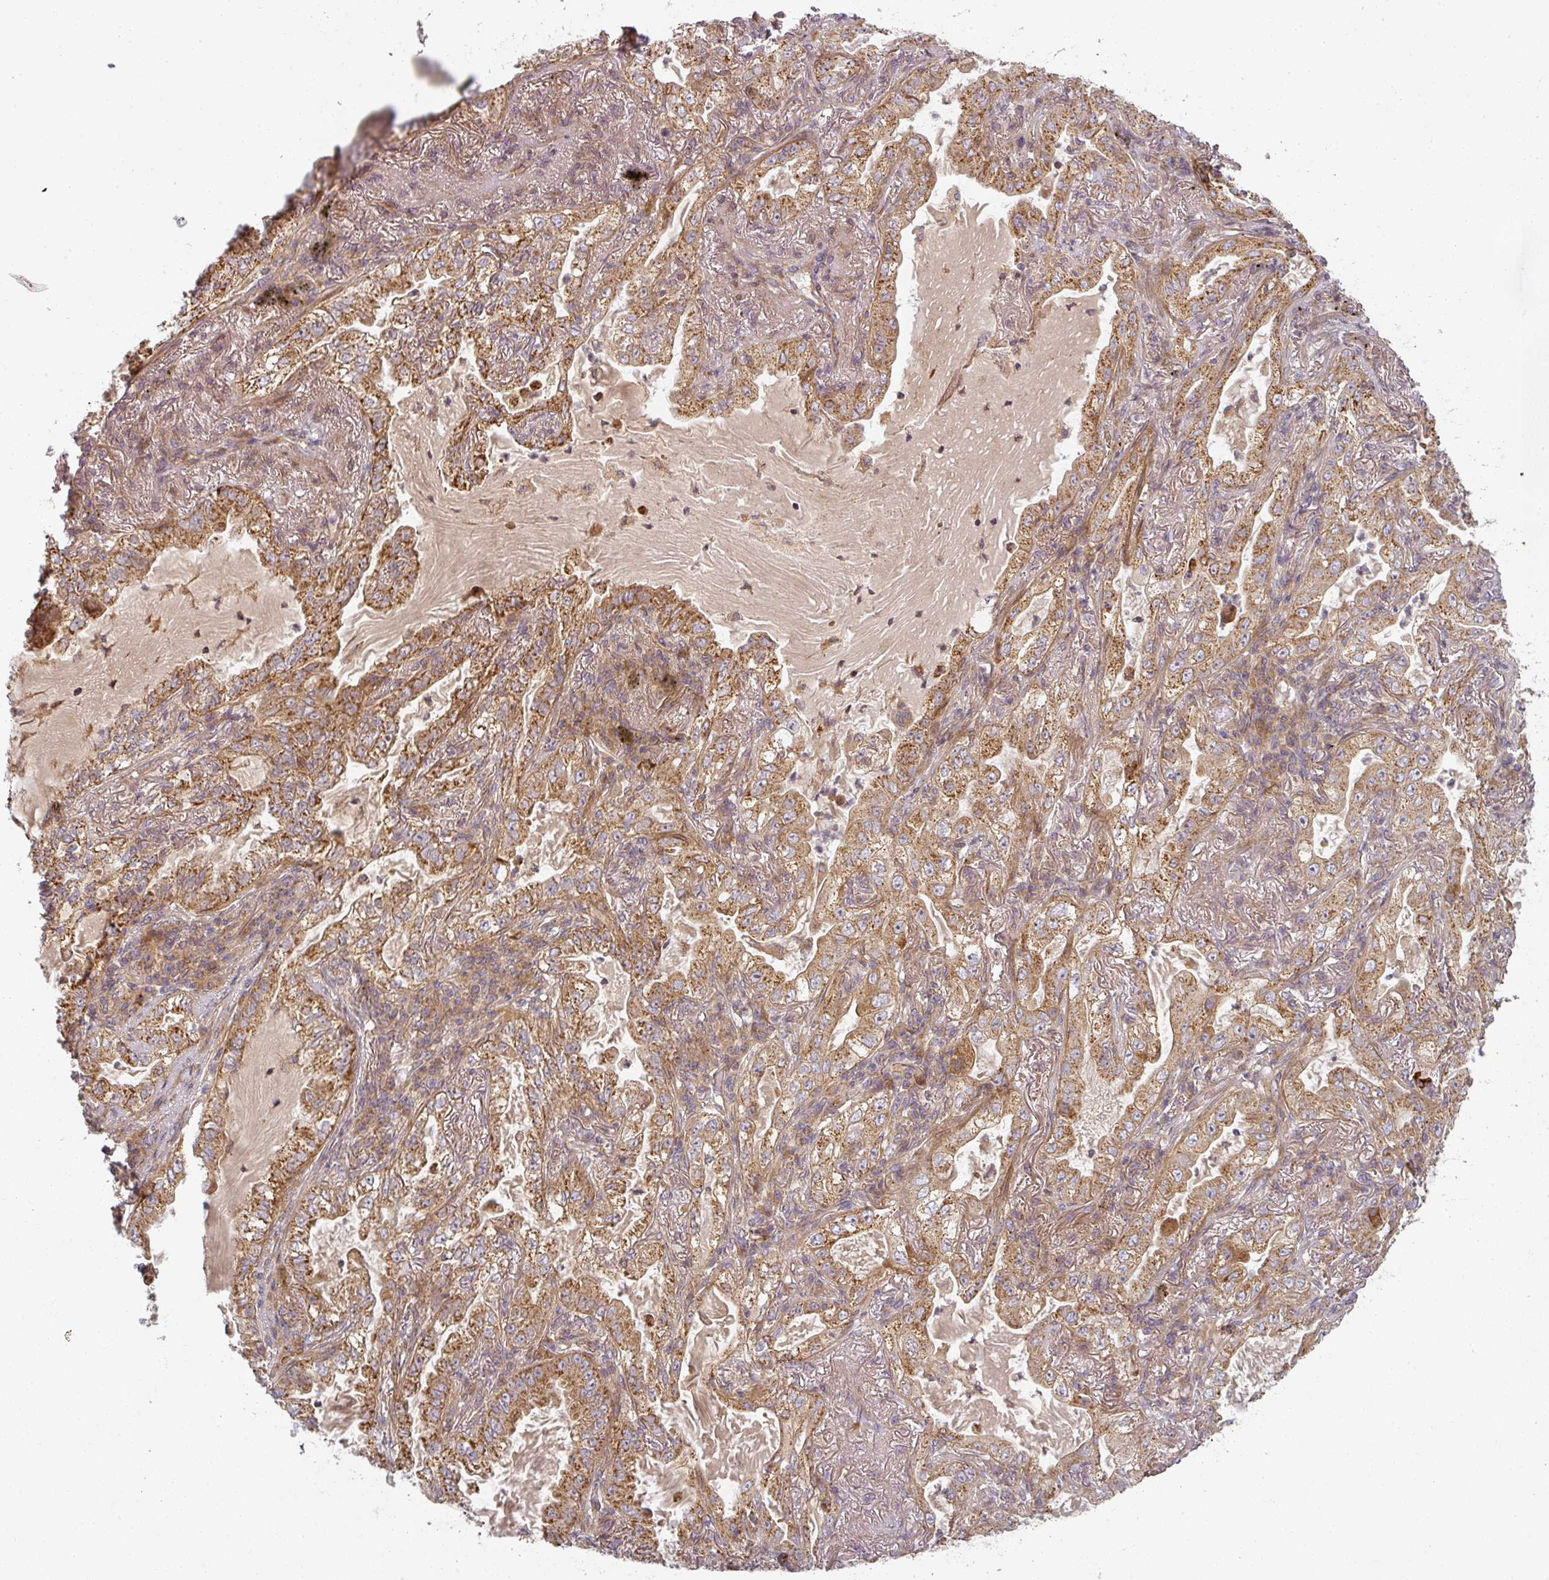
{"staining": {"intensity": "moderate", "quantity": ">75%", "location": "cytoplasmic/membranous"}, "tissue": "lung cancer", "cell_type": "Tumor cells", "image_type": "cancer", "snomed": [{"axis": "morphology", "description": "Adenocarcinoma, NOS"}, {"axis": "topography", "description": "Lung"}], "caption": "Protein staining displays moderate cytoplasmic/membranous staining in about >75% of tumor cells in lung cancer.", "gene": "CNOT1", "patient": {"sex": "female", "age": 73}}